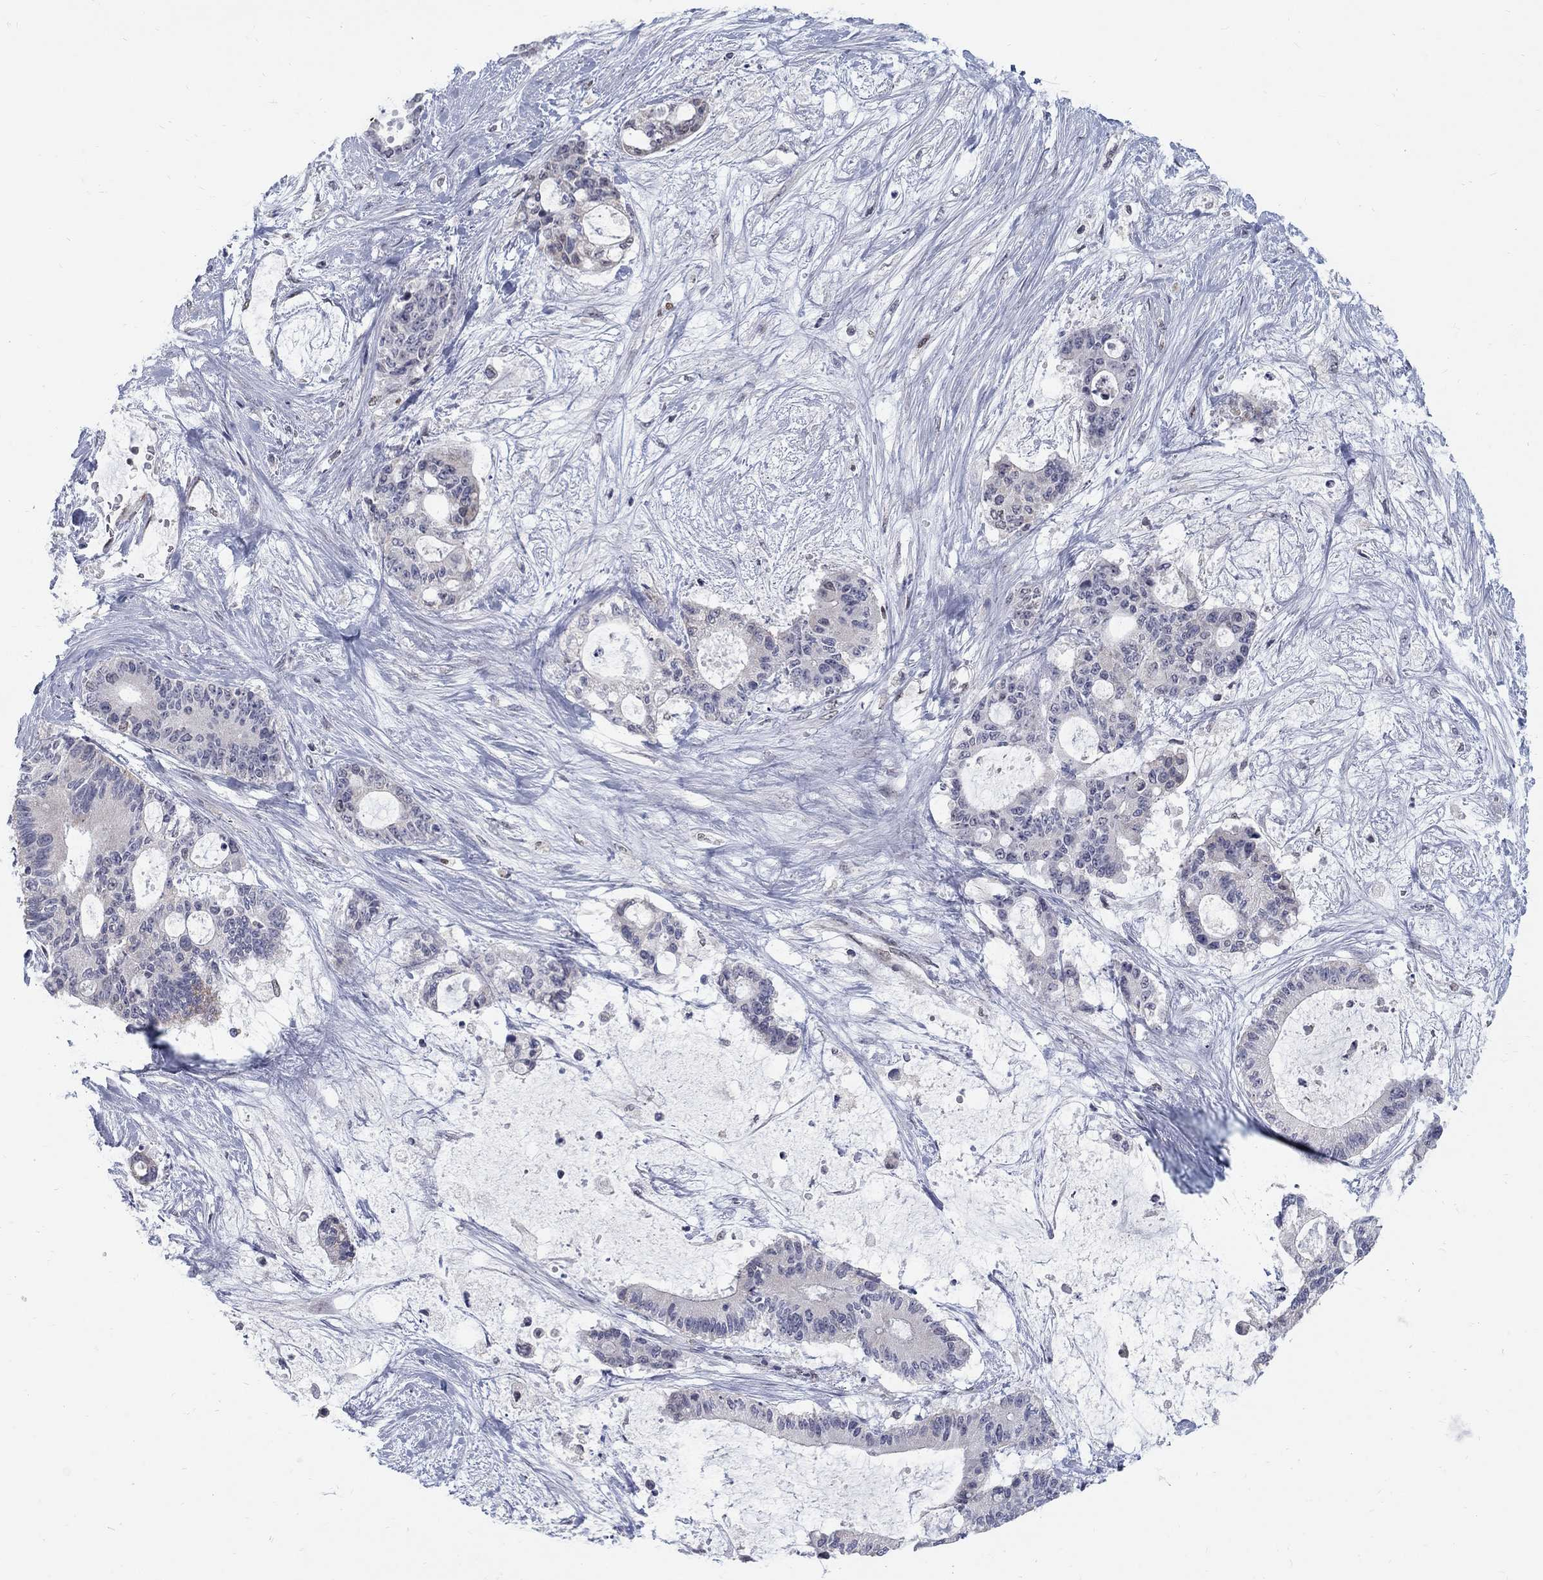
{"staining": {"intensity": "negative", "quantity": "none", "location": "none"}, "tissue": "liver cancer", "cell_type": "Tumor cells", "image_type": "cancer", "snomed": [{"axis": "morphology", "description": "Normal tissue, NOS"}, {"axis": "morphology", "description": "Cholangiocarcinoma"}, {"axis": "topography", "description": "Liver"}, {"axis": "topography", "description": "Peripheral nerve tissue"}], "caption": "An IHC histopathology image of liver cancer (cholangiocarcinoma) is shown. There is no staining in tumor cells of liver cancer (cholangiocarcinoma).", "gene": "GCFC2", "patient": {"sex": "female", "age": 73}}